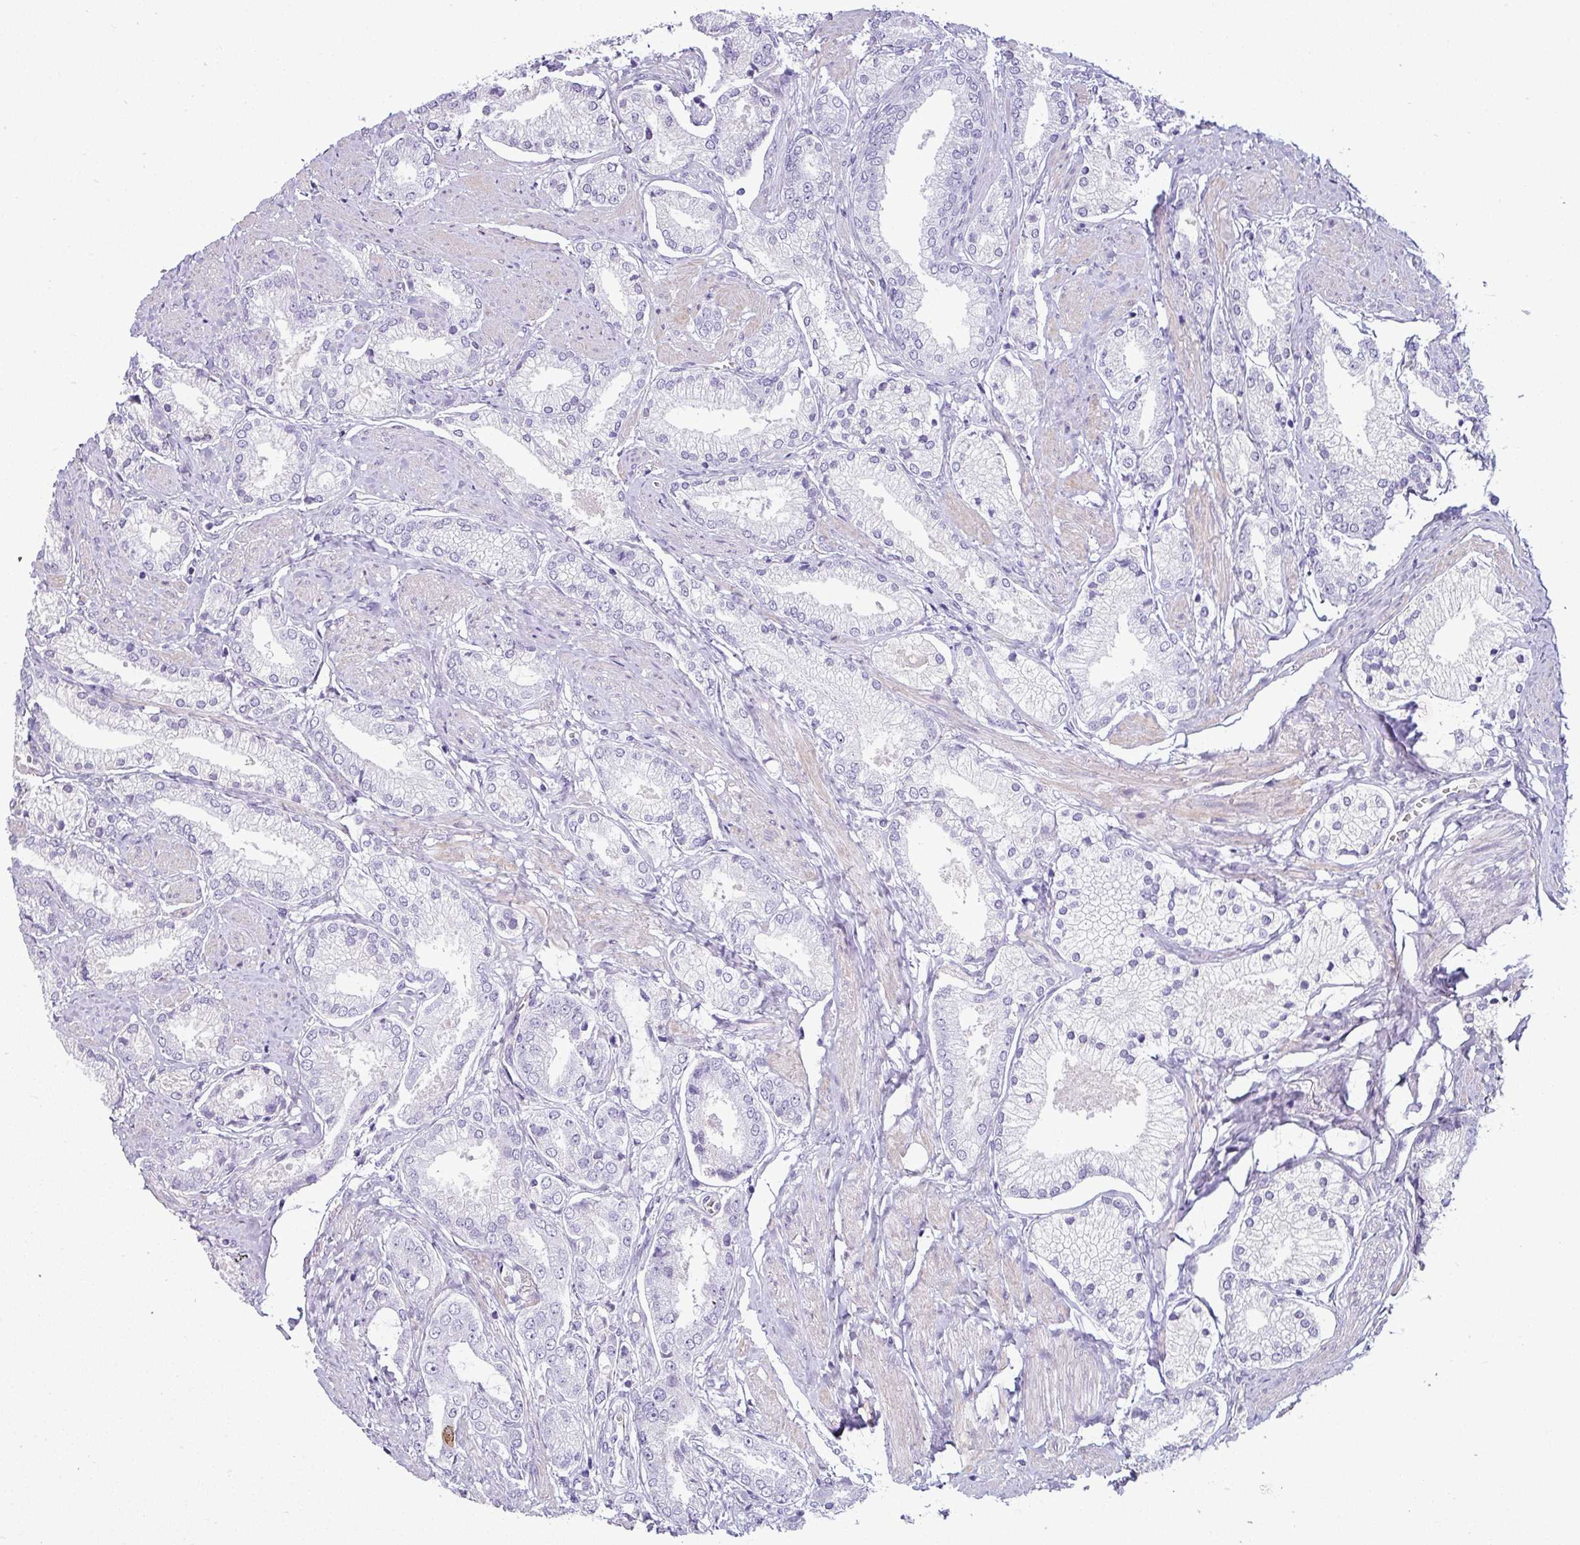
{"staining": {"intensity": "negative", "quantity": "none", "location": "none"}, "tissue": "prostate cancer", "cell_type": "Tumor cells", "image_type": "cancer", "snomed": [{"axis": "morphology", "description": "Adenocarcinoma, High grade"}, {"axis": "topography", "description": "Prostate and seminal vesicle, NOS"}], "caption": "Image shows no significant protein expression in tumor cells of prostate cancer (high-grade adenocarcinoma).", "gene": "VCX2", "patient": {"sex": "male", "age": 64}}